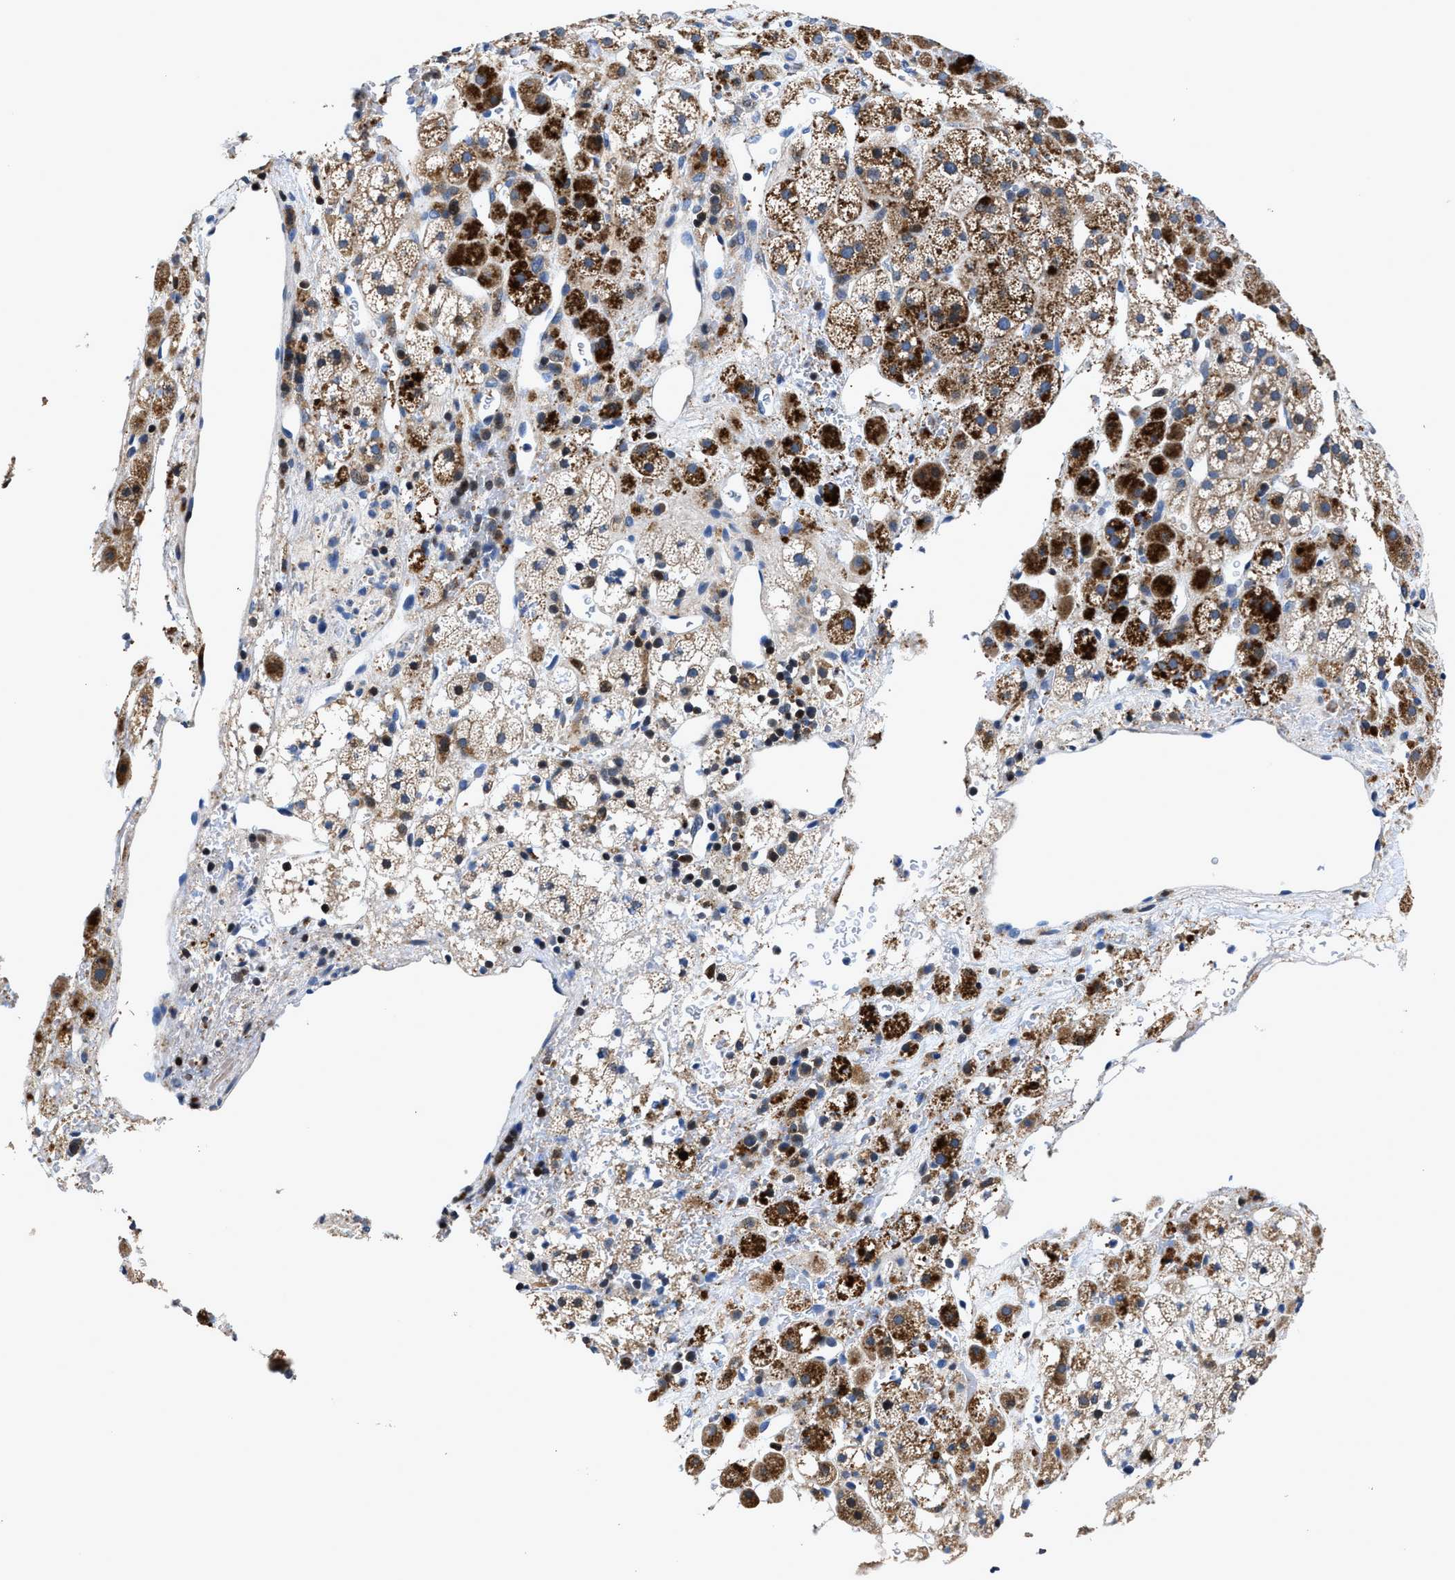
{"staining": {"intensity": "moderate", "quantity": ">75%", "location": "cytoplasmic/membranous"}, "tissue": "adrenal gland", "cell_type": "Glandular cells", "image_type": "normal", "snomed": [{"axis": "morphology", "description": "Normal tissue, NOS"}, {"axis": "topography", "description": "Adrenal gland"}], "caption": "Immunohistochemistry photomicrograph of normal human adrenal gland stained for a protein (brown), which displays medium levels of moderate cytoplasmic/membranous expression in about >75% of glandular cells.", "gene": "RGS10", "patient": {"sex": "male", "age": 56}}